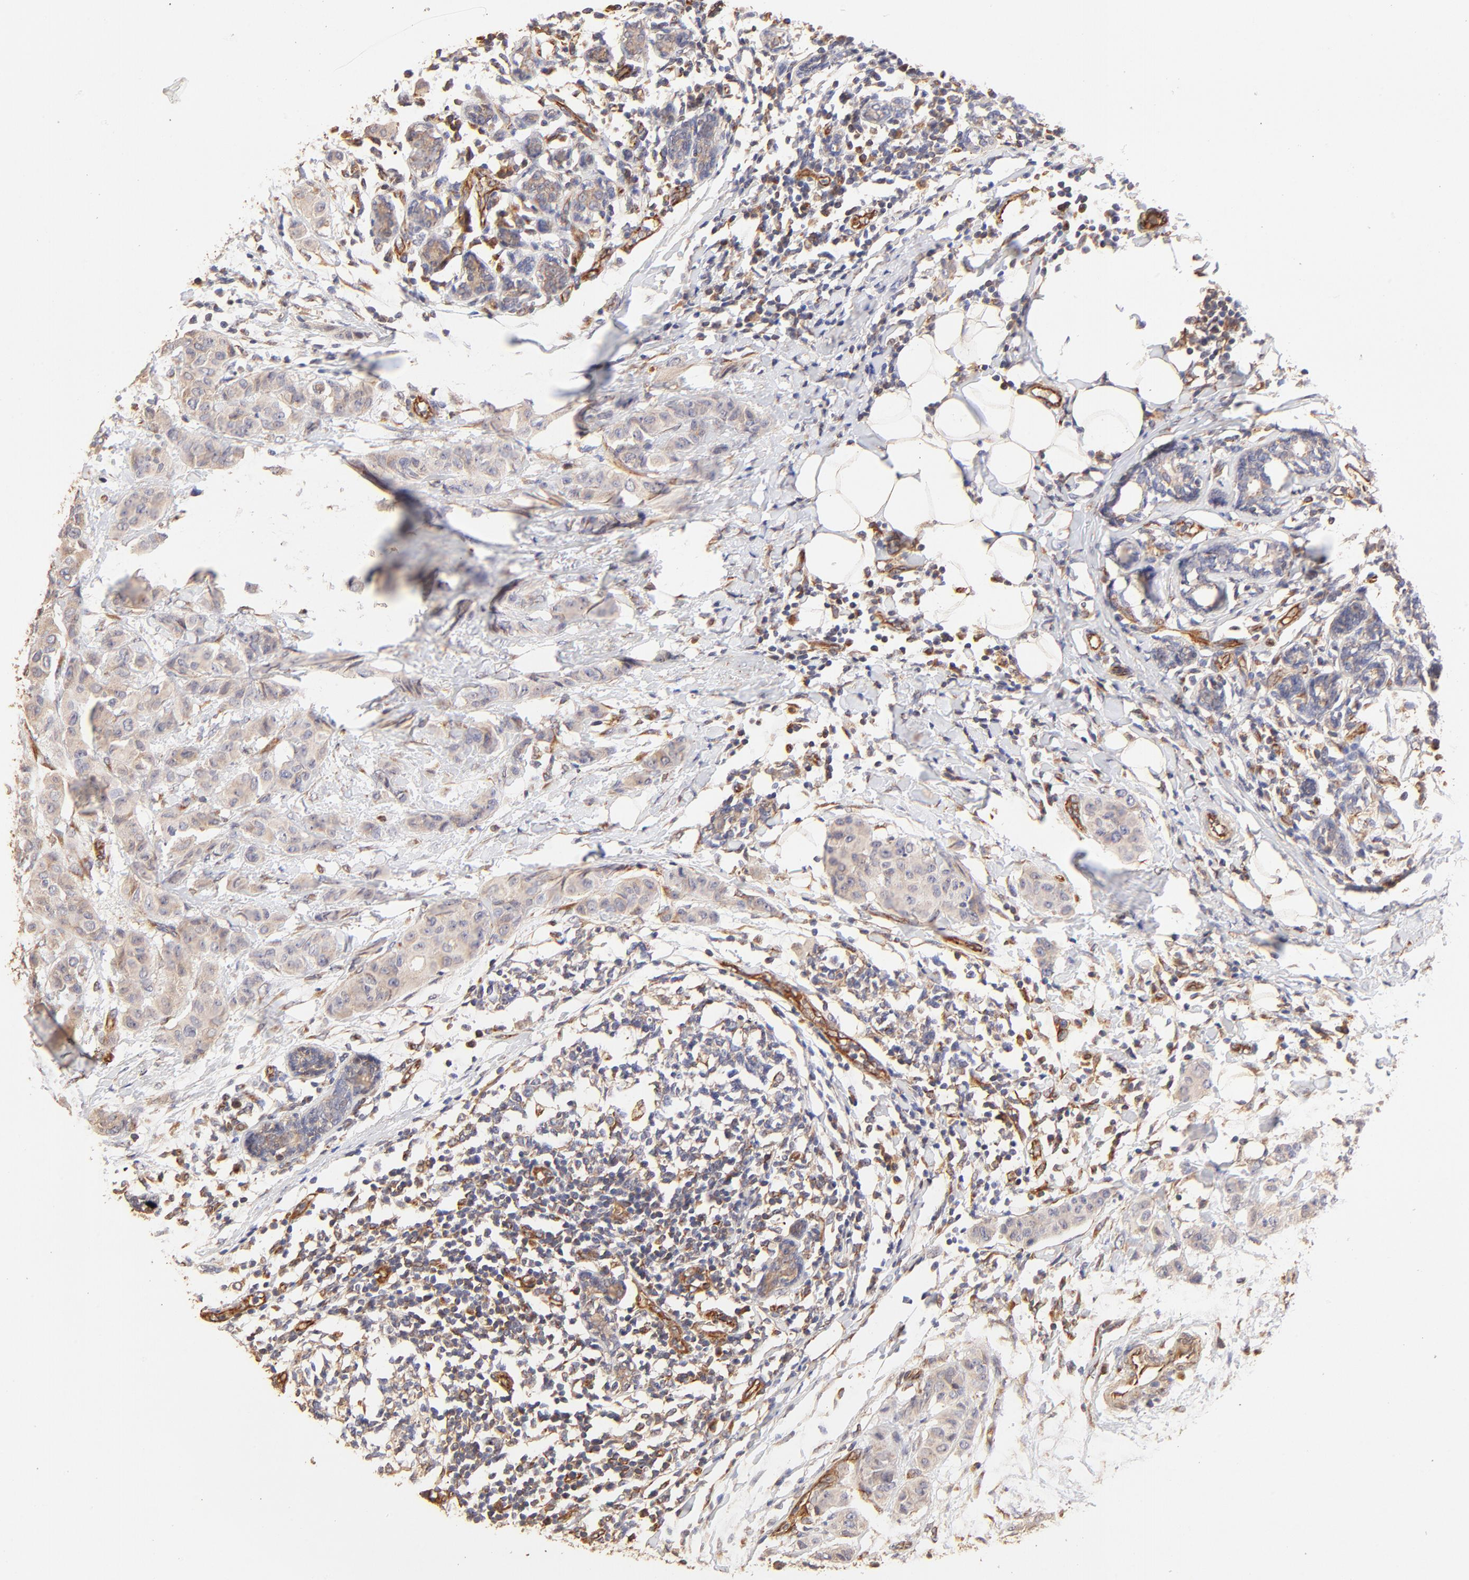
{"staining": {"intensity": "weak", "quantity": ">75%", "location": "cytoplasmic/membranous"}, "tissue": "breast cancer", "cell_type": "Tumor cells", "image_type": "cancer", "snomed": [{"axis": "morphology", "description": "Duct carcinoma"}, {"axis": "topography", "description": "Breast"}], "caption": "A photomicrograph showing weak cytoplasmic/membranous staining in about >75% of tumor cells in infiltrating ductal carcinoma (breast), as visualized by brown immunohistochemical staining.", "gene": "TNFAIP3", "patient": {"sex": "female", "age": 40}}